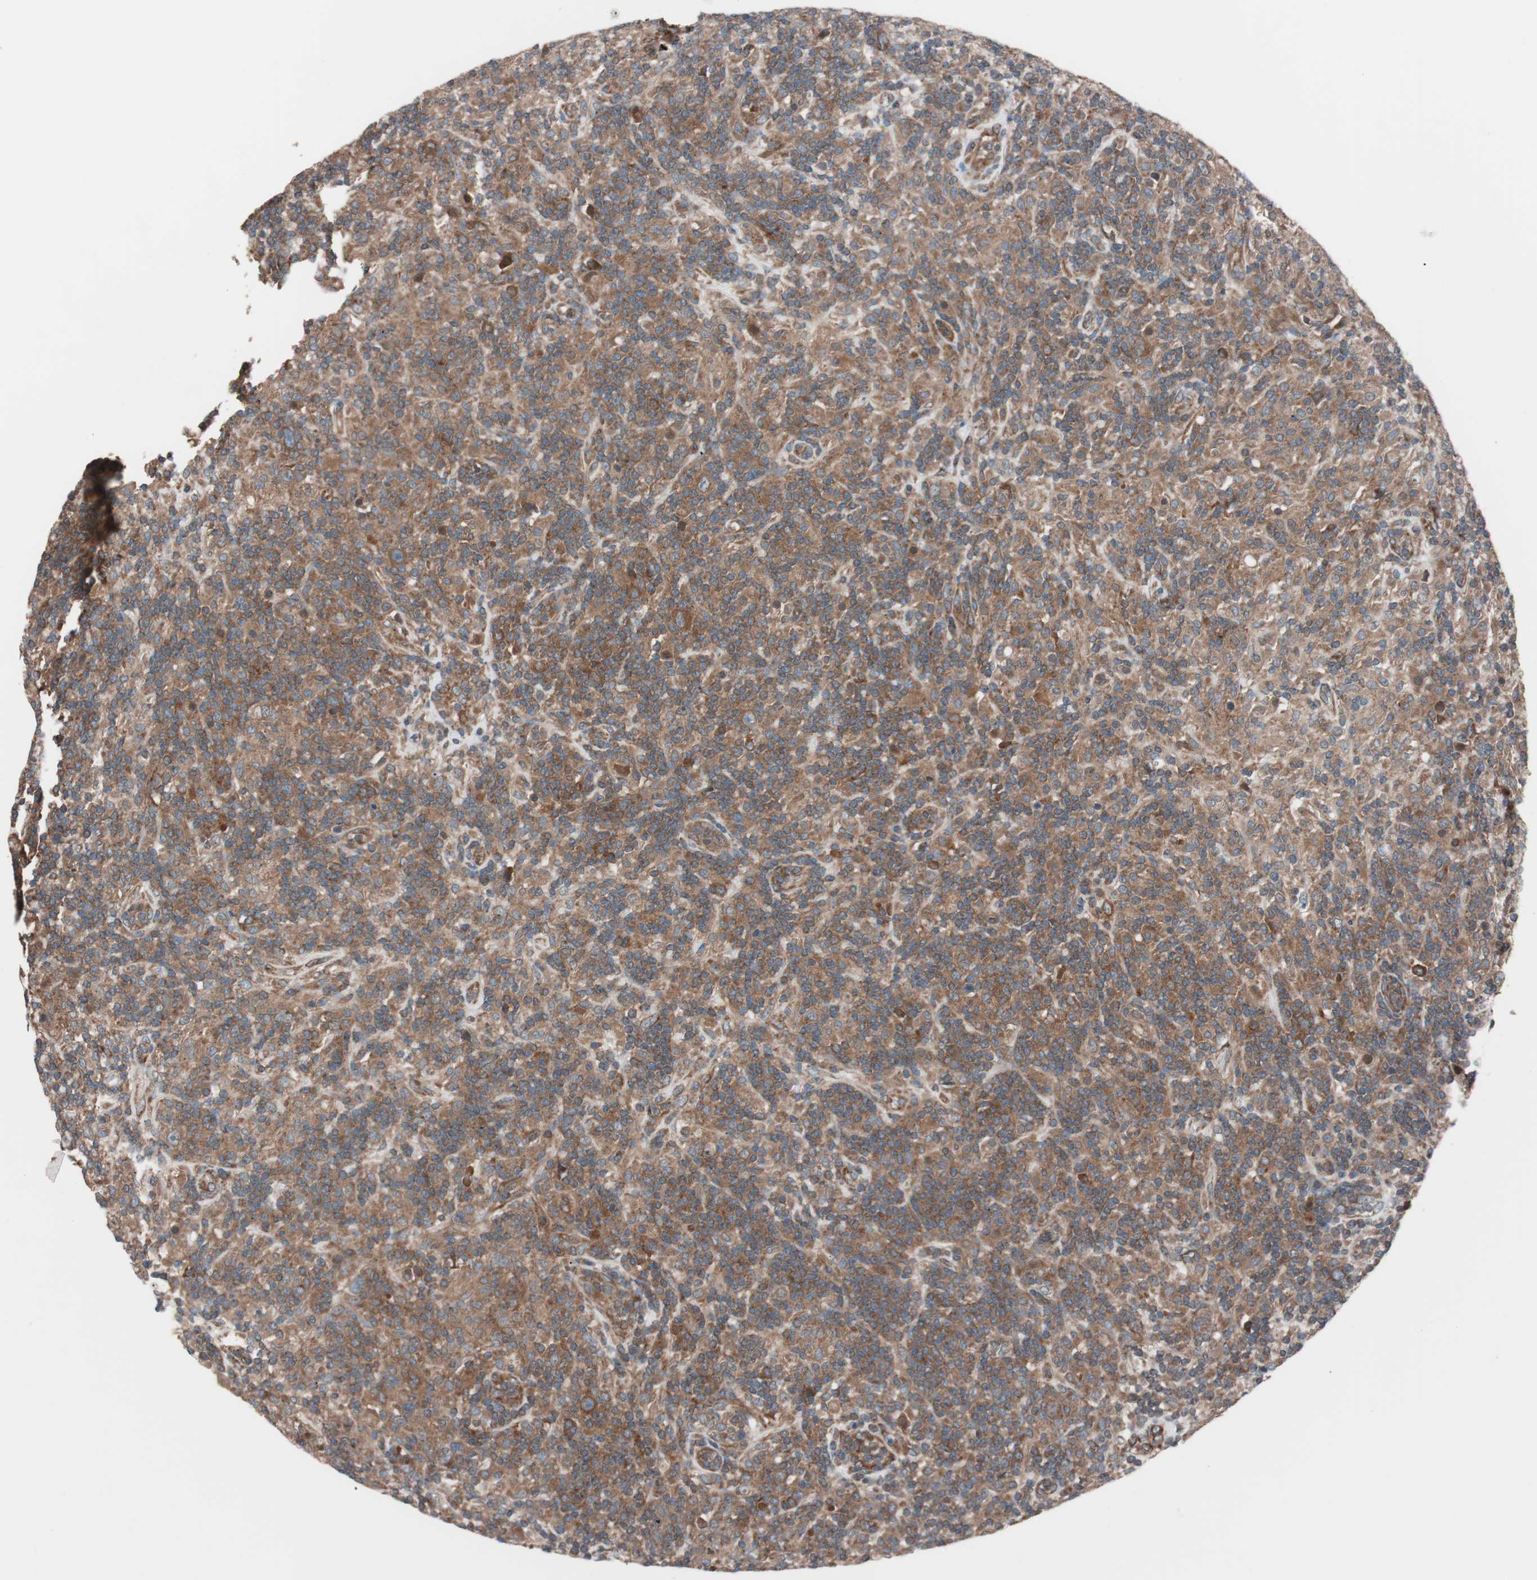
{"staining": {"intensity": "moderate", "quantity": ">75%", "location": "cytoplasmic/membranous"}, "tissue": "lymphoma", "cell_type": "Tumor cells", "image_type": "cancer", "snomed": [{"axis": "morphology", "description": "Hodgkin's disease, NOS"}, {"axis": "topography", "description": "Lymph node"}], "caption": "Lymphoma stained for a protein demonstrates moderate cytoplasmic/membranous positivity in tumor cells.", "gene": "SEC31A", "patient": {"sex": "male", "age": 70}}